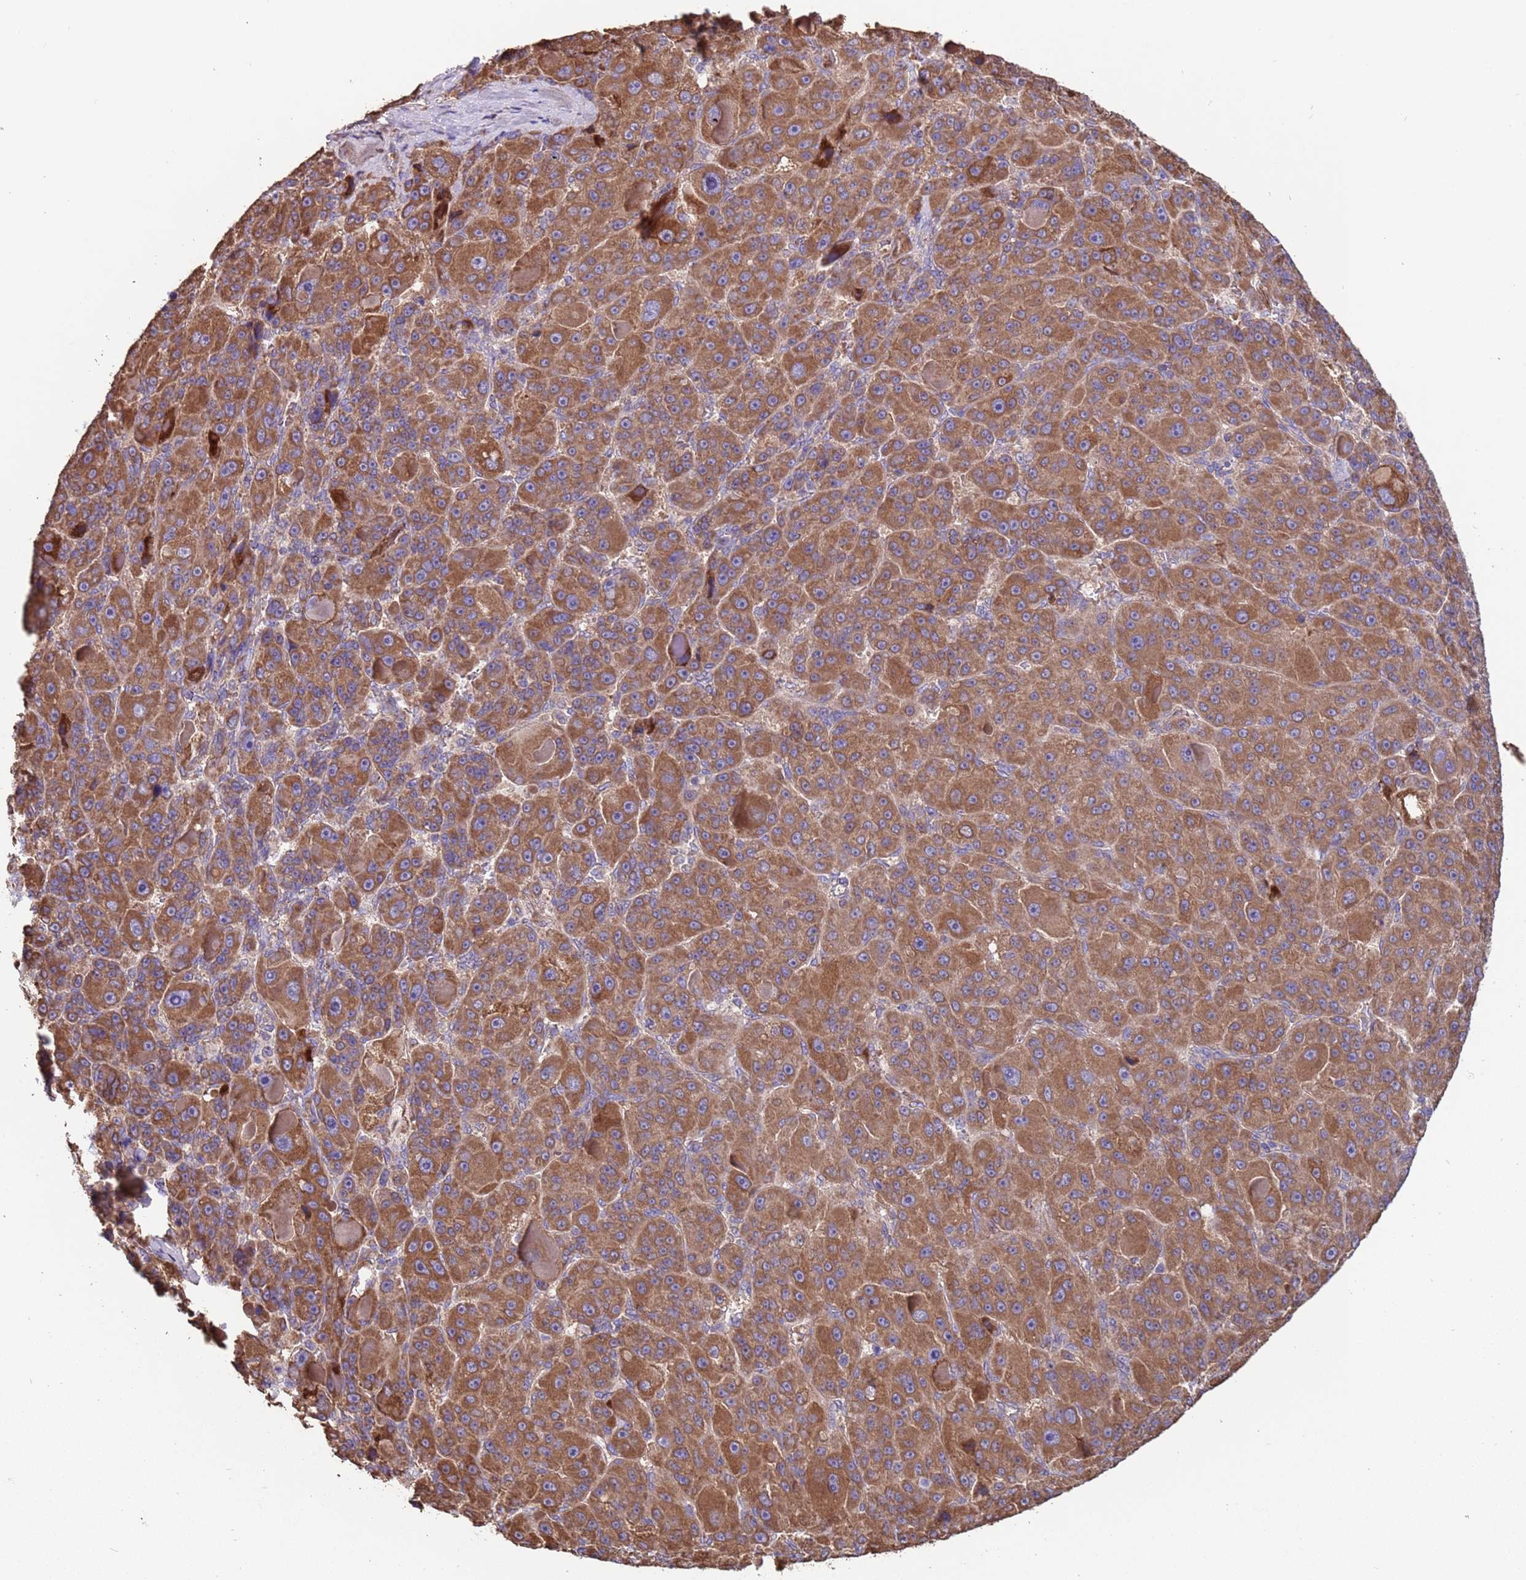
{"staining": {"intensity": "moderate", "quantity": ">75%", "location": "cytoplasmic/membranous"}, "tissue": "liver cancer", "cell_type": "Tumor cells", "image_type": "cancer", "snomed": [{"axis": "morphology", "description": "Carcinoma, Hepatocellular, NOS"}, {"axis": "topography", "description": "Liver"}], "caption": "IHC (DAB (3,3'-diaminobenzidine)) staining of human liver hepatocellular carcinoma demonstrates moderate cytoplasmic/membranous protein positivity in approximately >75% of tumor cells.", "gene": "EEF1AKMT1", "patient": {"sex": "male", "age": 76}}